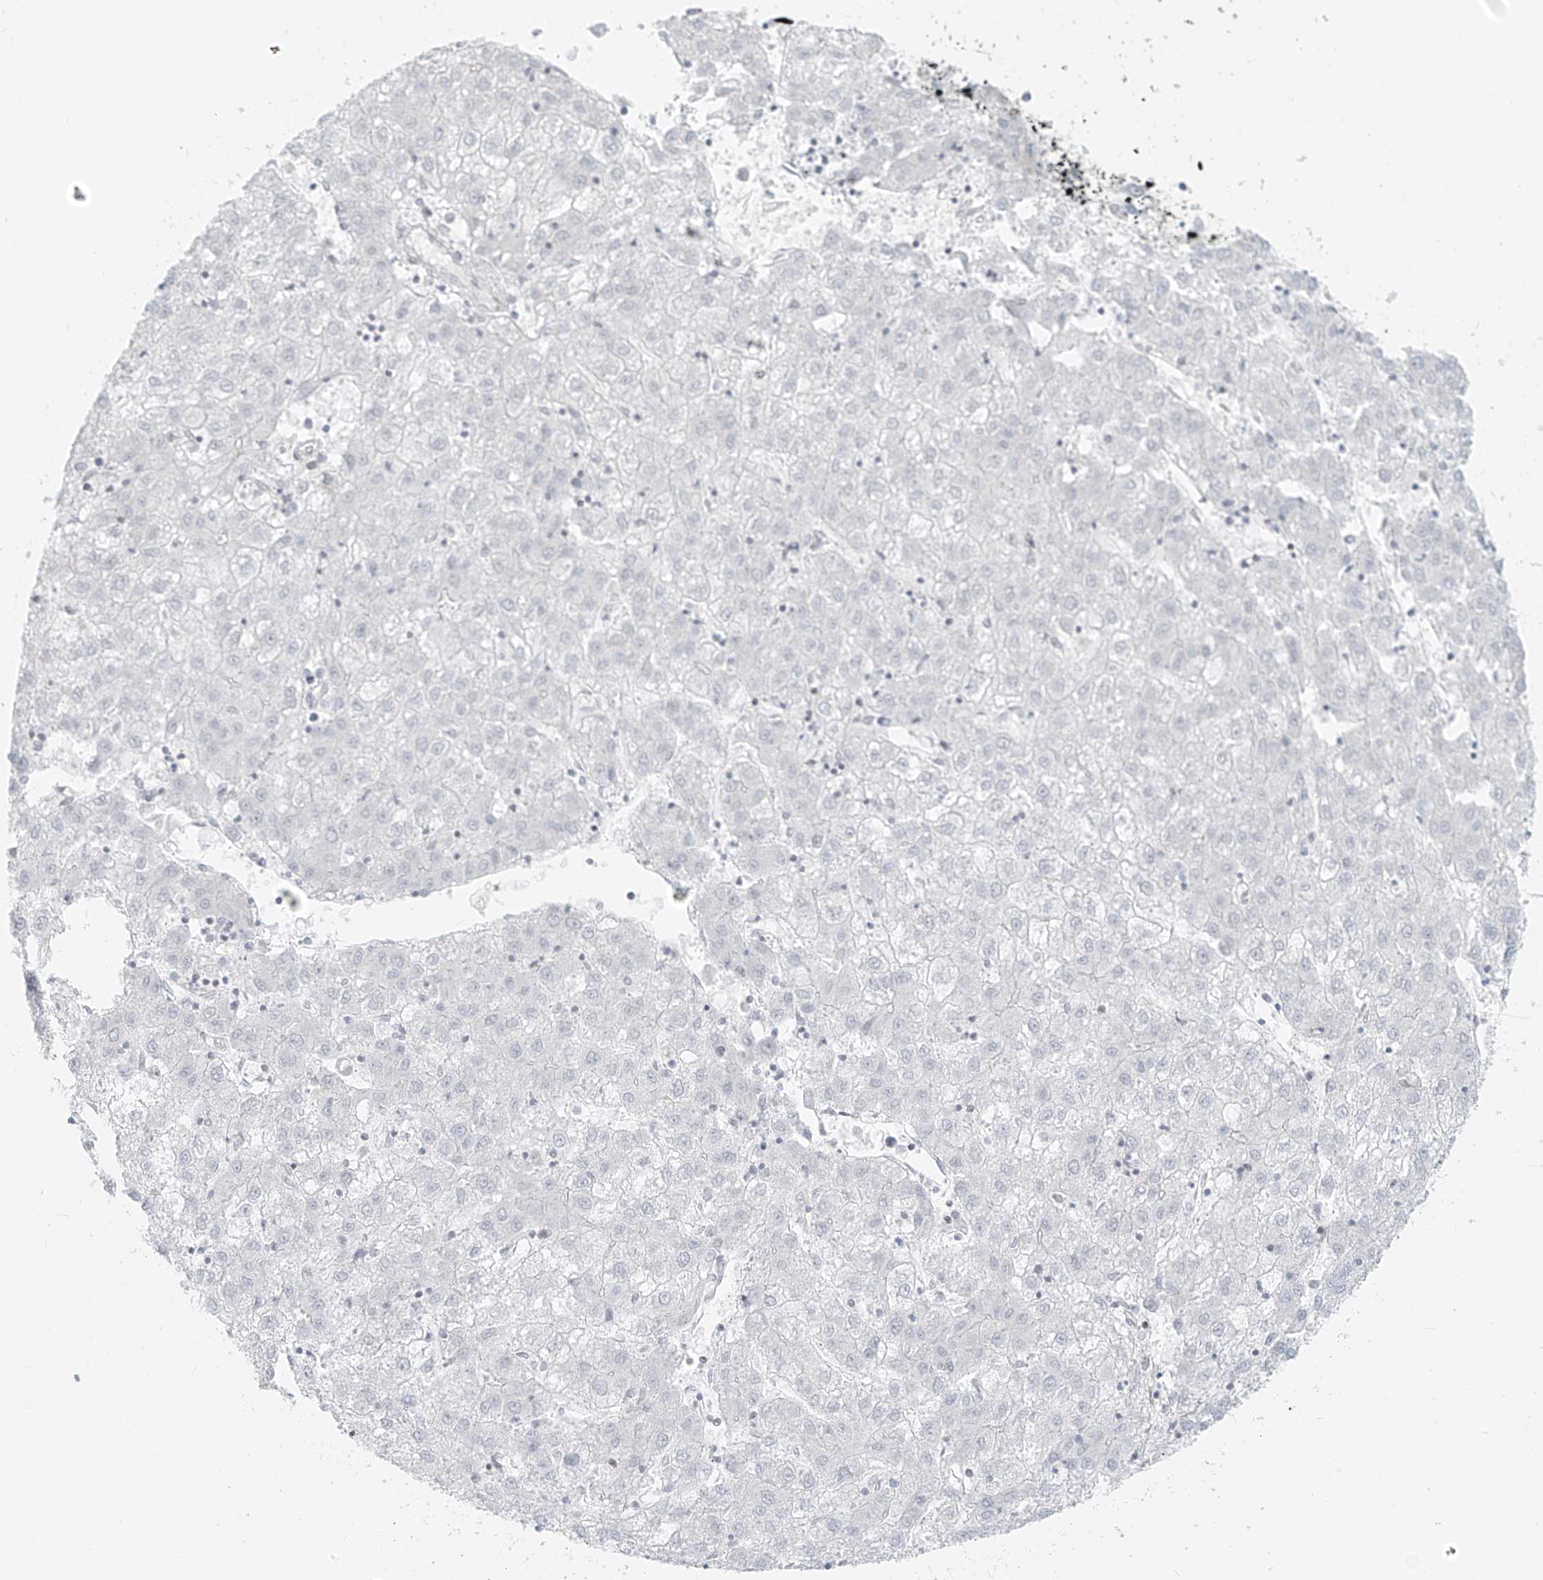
{"staining": {"intensity": "negative", "quantity": "none", "location": "none"}, "tissue": "liver cancer", "cell_type": "Tumor cells", "image_type": "cancer", "snomed": [{"axis": "morphology", "description": "Carcinoma, Hepatocellular, NOS"}, {"axis": "topography", "description": "Liver"}], "caption": "DAB (3,3'-diaminobenzidine) immunohistochemical staining of human liver hepatocellular carcinoma displays no significant expression in tumor cells.", "gene": "OSBPL7", "patient": {"sex": "male", "age": 72}}